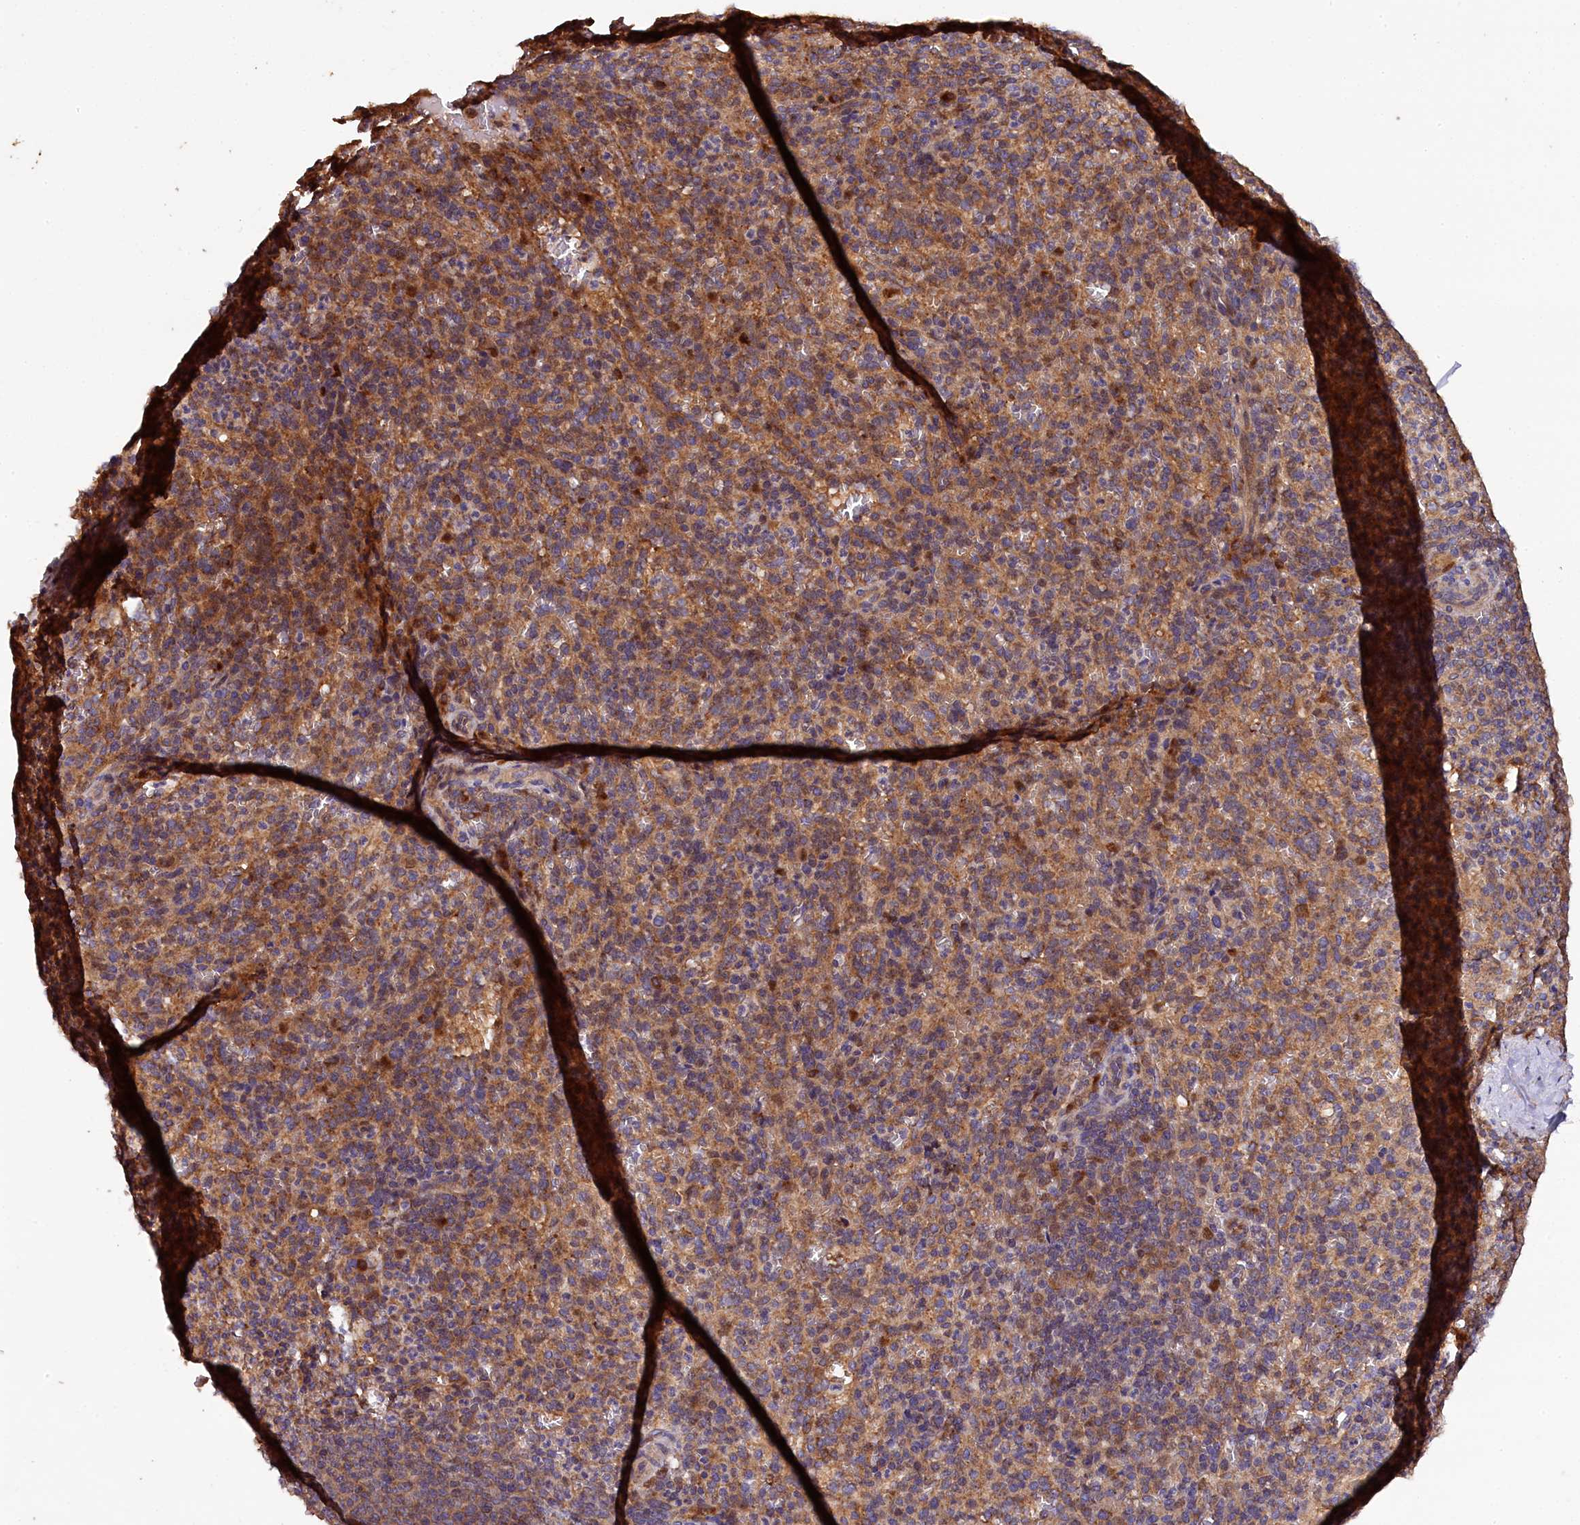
{"staining": {"intensity": "moderate", "quantity": "25%-75%", "location": "cytoplasmic/membranous"}, "tissue": "spleen", "cell_type": "Cells in red pulp", "image_type": "normal", "snomed": [{"axis": "morphology", "description": "Normal tissue, NOS"}, {"axis": "topography", "description": "Spleen"}], "caption": "Brown immunohistochemical staining in unremarkable spleen demonstrates moderate cytoplasmic/membranous positivity in about 25%-75% of cells in red pulp. Nuclei are stained in blue.", "gene": "KLC2", "patient": {"sex": "female", "age": 21}}